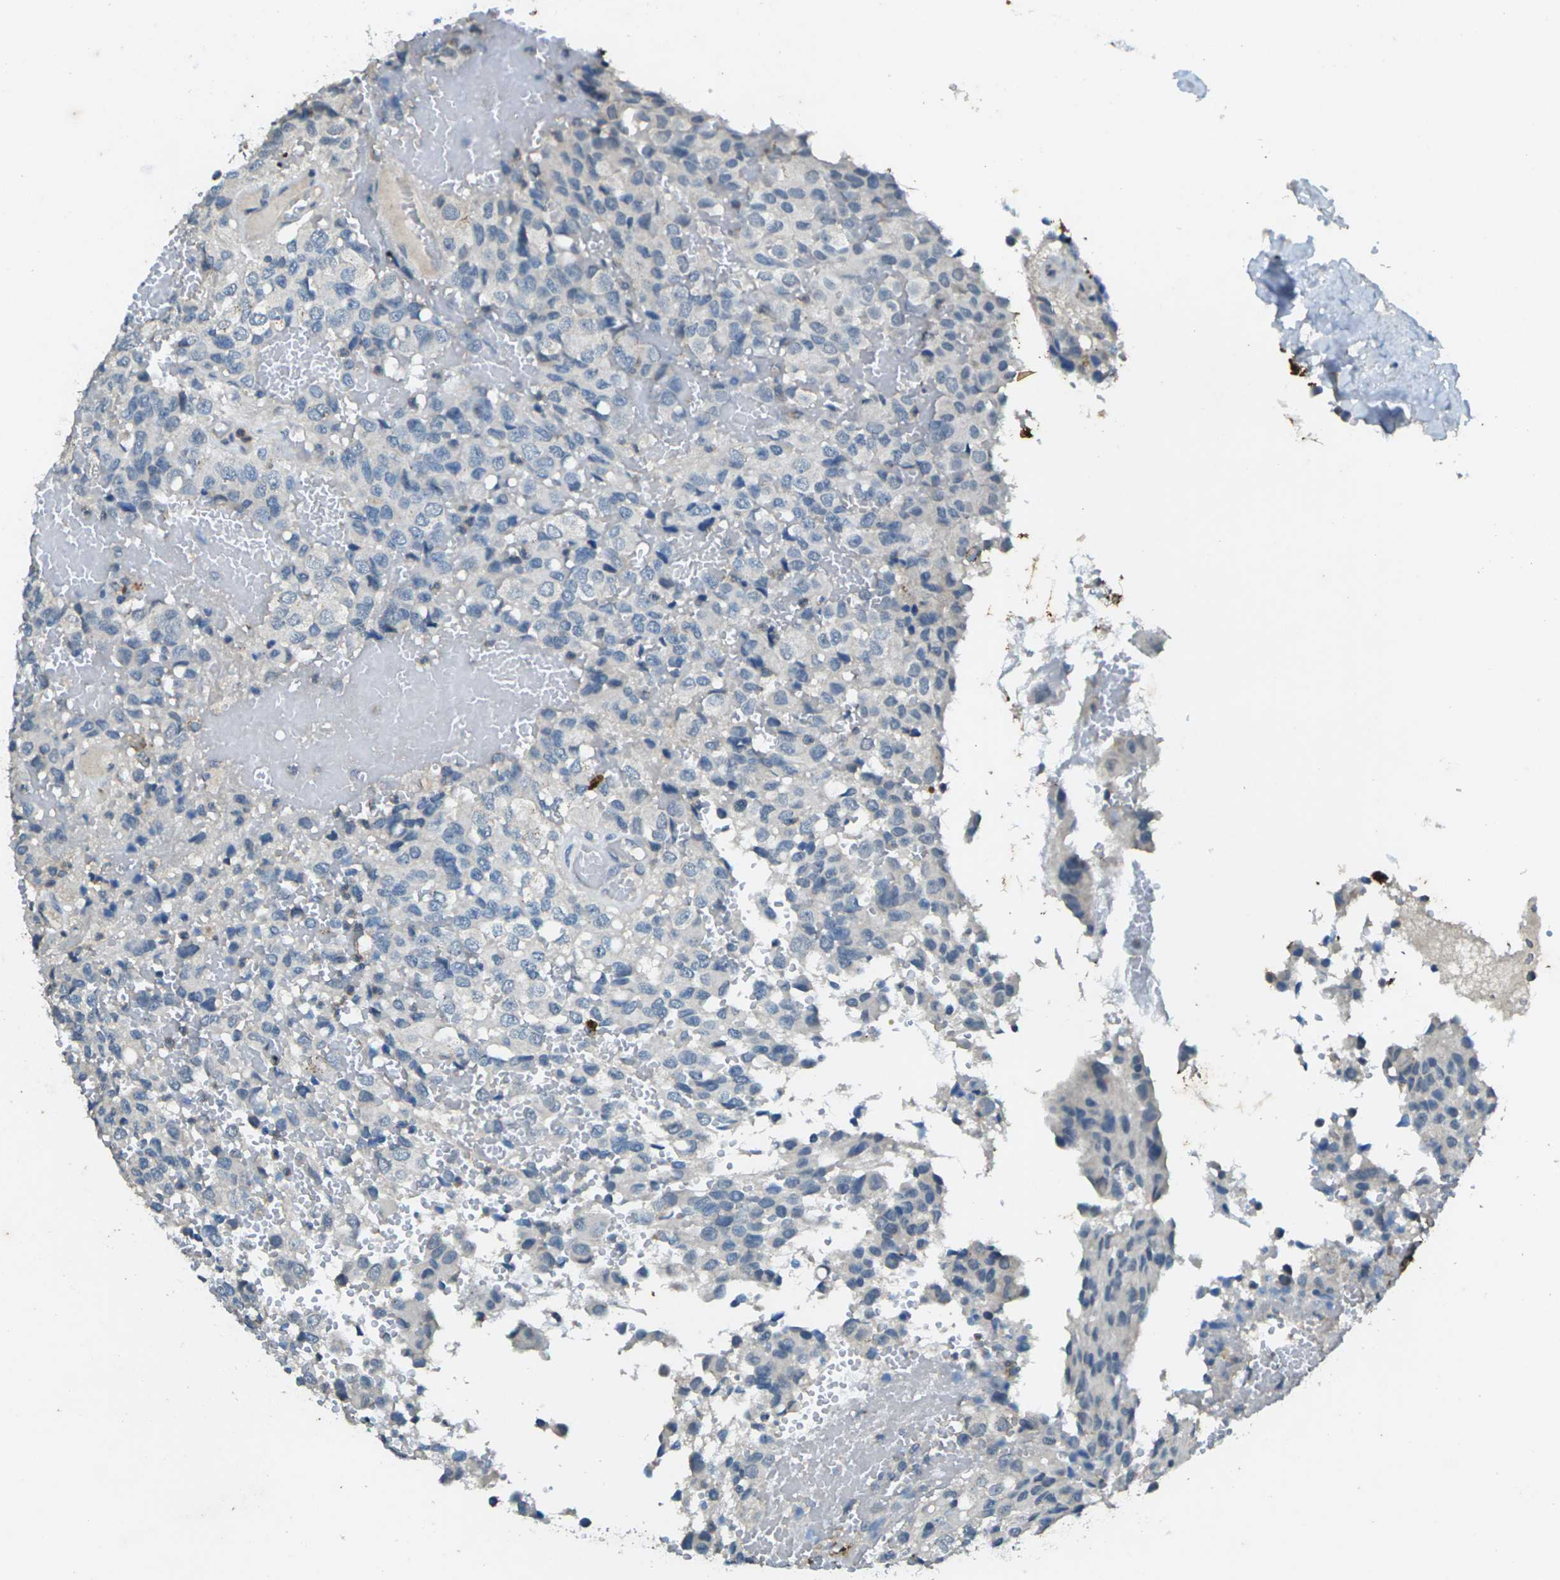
{"staining": {"intensity": "negative", "quantity": "none", "location": "none"}, "tissue": "glioma", "cell_type": "Tumor cells", "image_type": "cancer", "snomed": [{"axis": "morphology", "description": "Glioma, malignant, High grade"}, {"axis": "topography", "description": "Brain"}], "caption": "A micrograph of malignant high-grade glioma stained for a protein demonstrates no brown staining in tumor cells.", "gene": "SIGLEC14", "patient": {"sex": "male", "age": 32}}